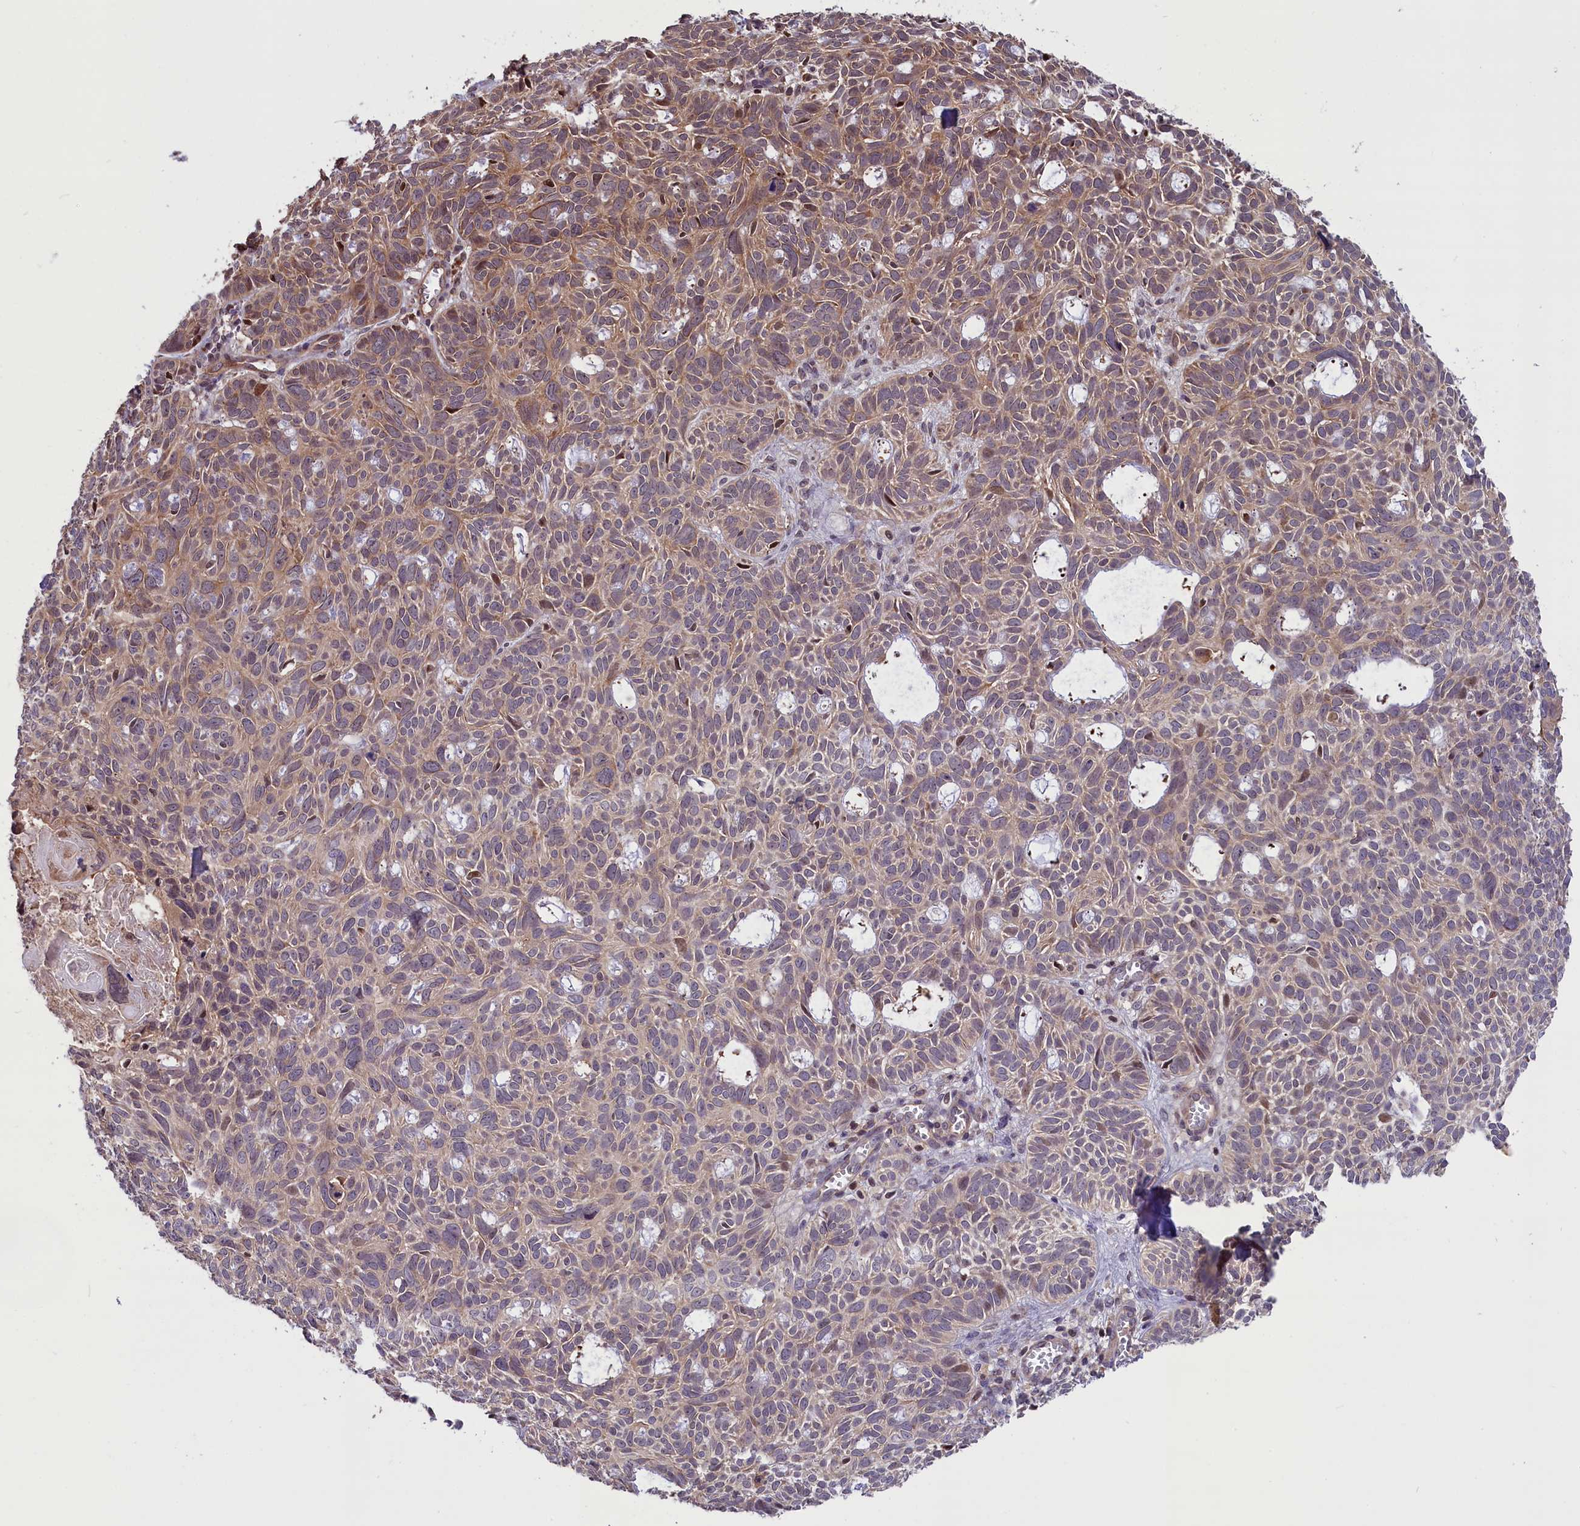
{"staining": {"intensity": "moderate", "quantity": "<25%", "location": "cytoplasmic/membranous,nuclear"}, "tissue": "skin cancer", "cell_type": "Tumor cells", "image_type": "cancer", "snomed": [{"axis": "morphology", "description": "Basal cell carcinoma"}, {"axis": "topography", "description": "Skin"}], "caption": "IHC histopathology image of neoplastic tissue: basal cell carcinoma (skin) stained using immunohistochemistry (IHC) reveals low levels of moderate protein expression localized specifically in the cytoplasmic/membranous and nuclear of tumor cells, appearing as a cytoplasmic/membranous and nuclear brown color.", "gene": "RIC8A", "patient": {"sex": "male", "age": 69}}